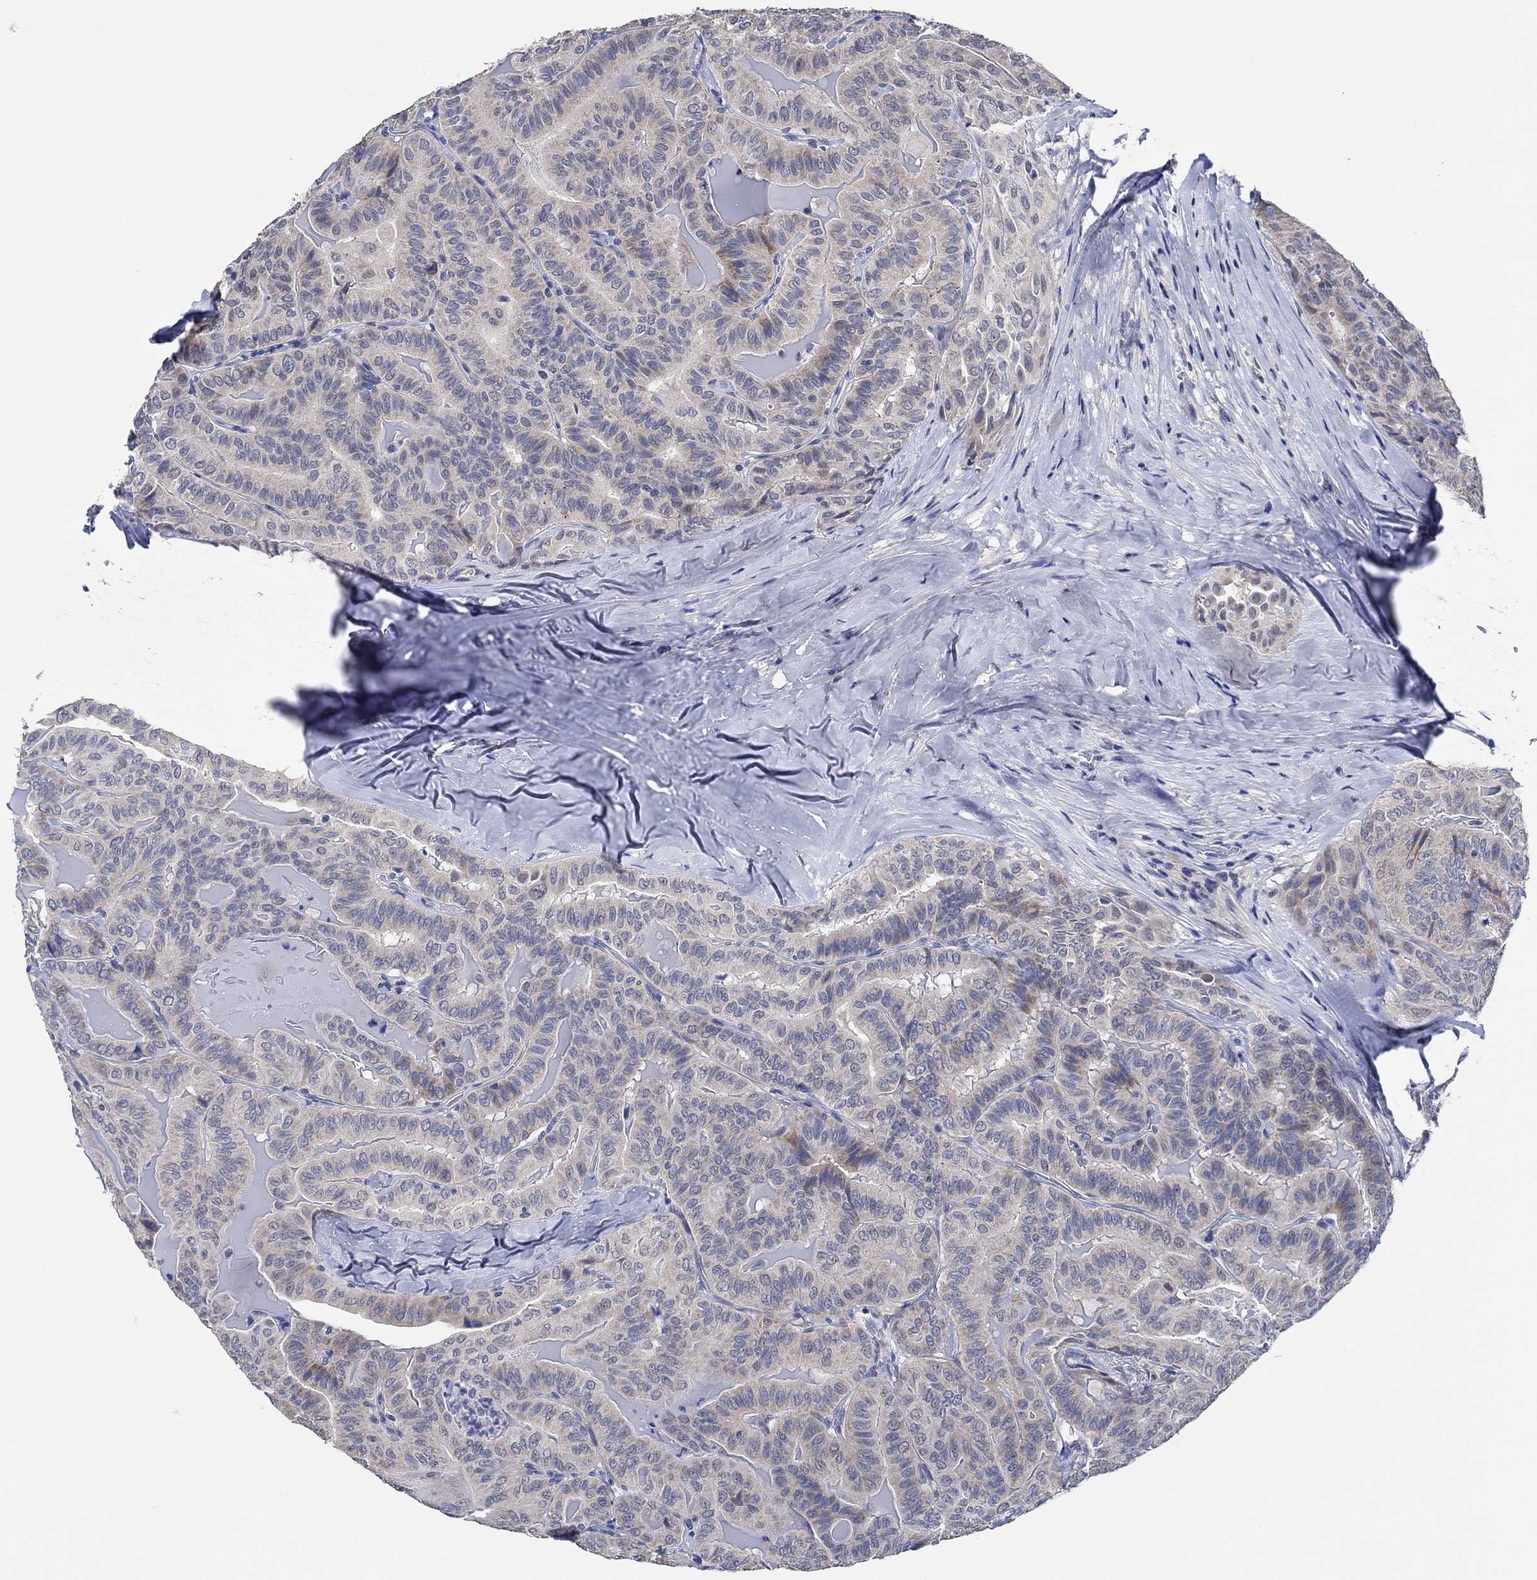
{"staining": {"intensity": "weak", "quantity": "<25%", "location": "cytoplasmic/membranous"}, "tissue": "thyroid cancer", "cell_type": "Tumor cells", "image_type": "cancer", "snomed": [{"axis": "morphology", "description": "Papillary adenocarcinoma, NOS"}, {"axis": "topography", "description": "Thyroid gland"}], "caption": "An IHC image of thyroid cancer is shown. There is no staining in tumor cells of thyroid cancer. (DAB immunohistochemistry (IHC) visualized using brightfield microscopy, high magnification).", "gene": "PRRT3", "patient": {"sex": "female", "age": 68}}